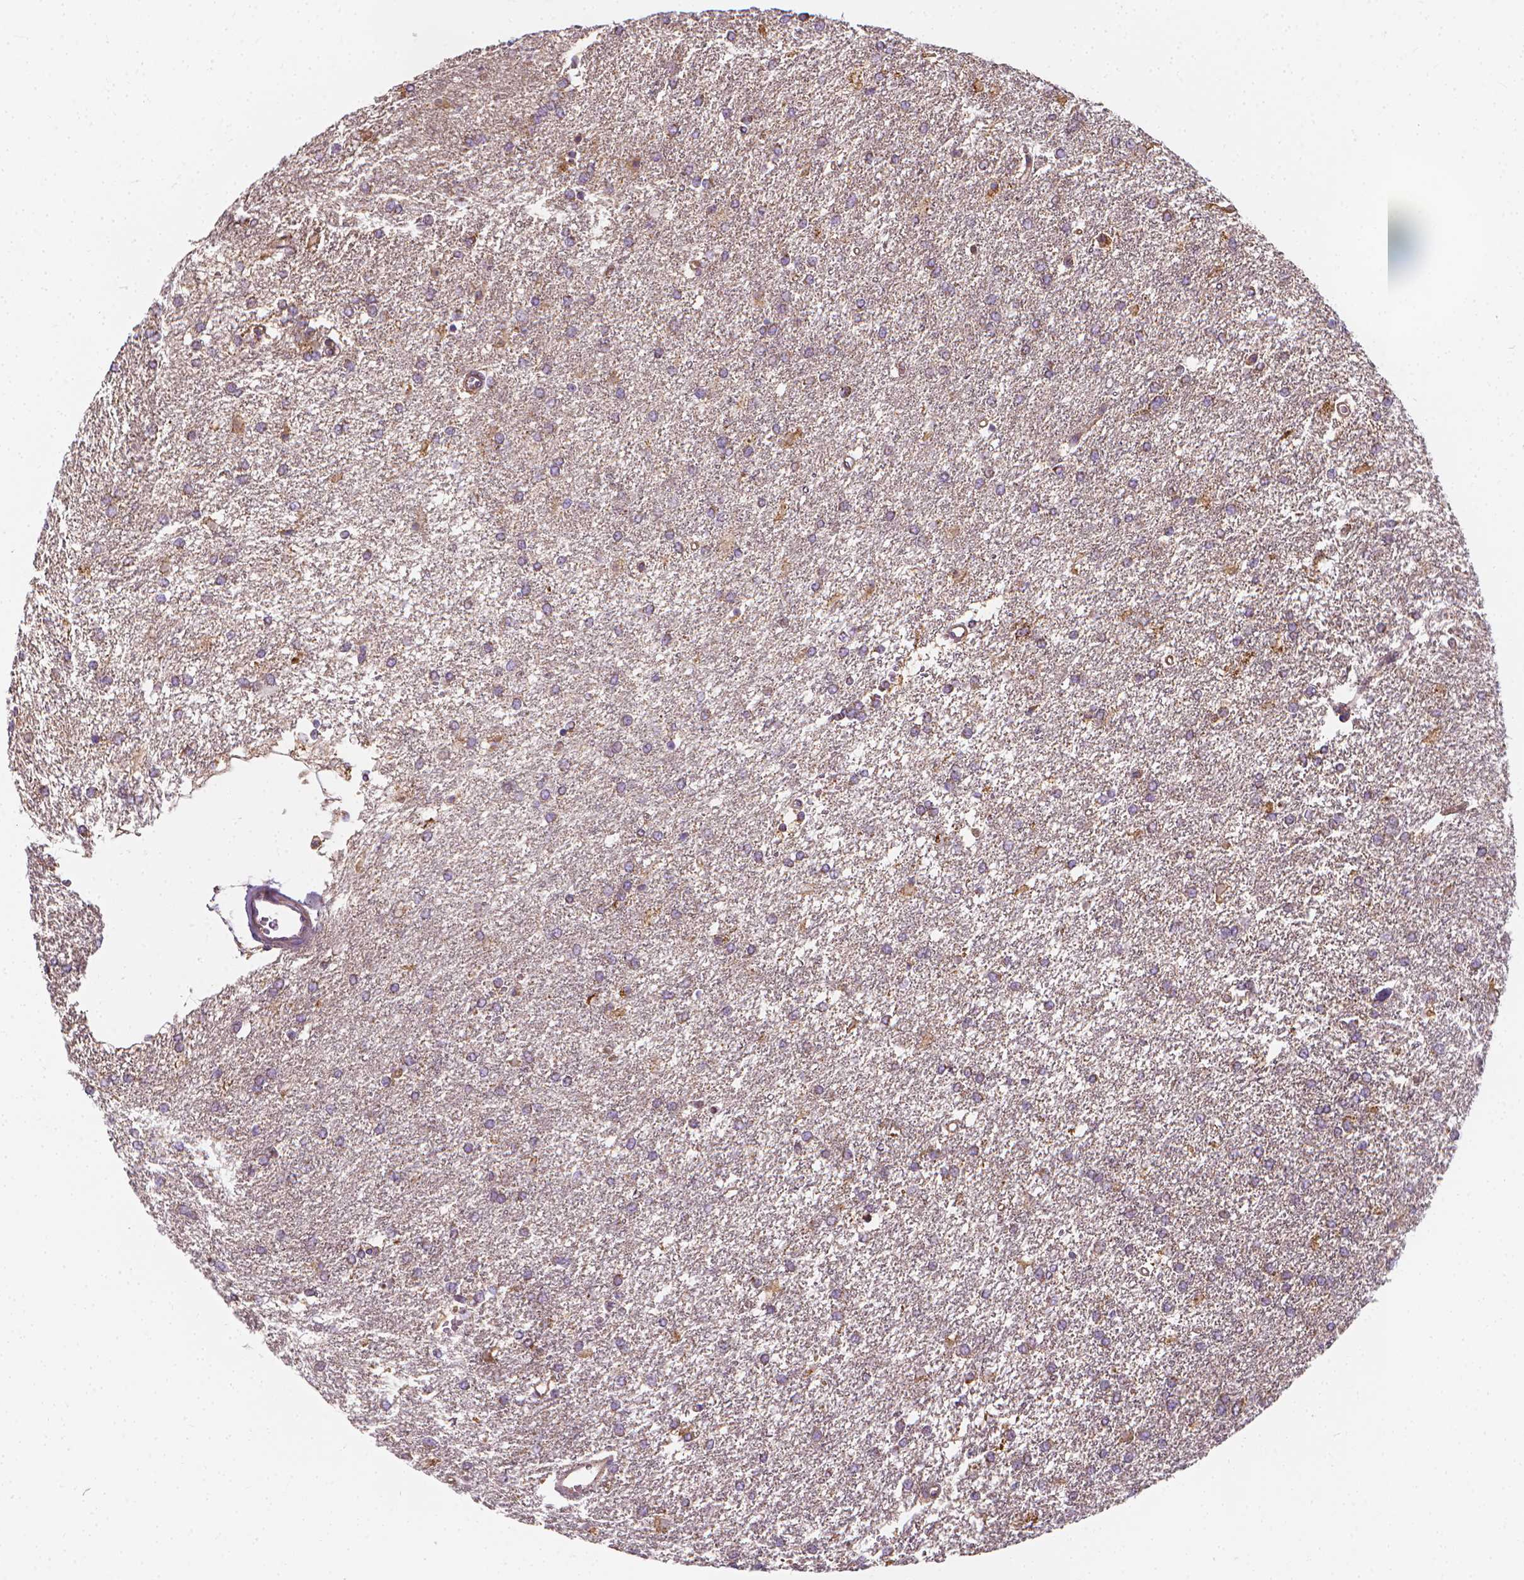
{"staining": {"intensity": "weak", "quantity": "<25%", "location": "cytoplasmic/membranous"}, "tissue": "glioma", "cell_type": "Tumor cells", "image_type": "cancer", "snomed": [{"axis": "morphology", "description": "Glioma, malignant, High grade"}, {"axis": "topography", "description": "Brain"}], "caption": "Protein analysis of glioma displays no significant expression in tumor cells.", "gene": "SNCAIP", "patient": {"sex": "female", "age": 61}}